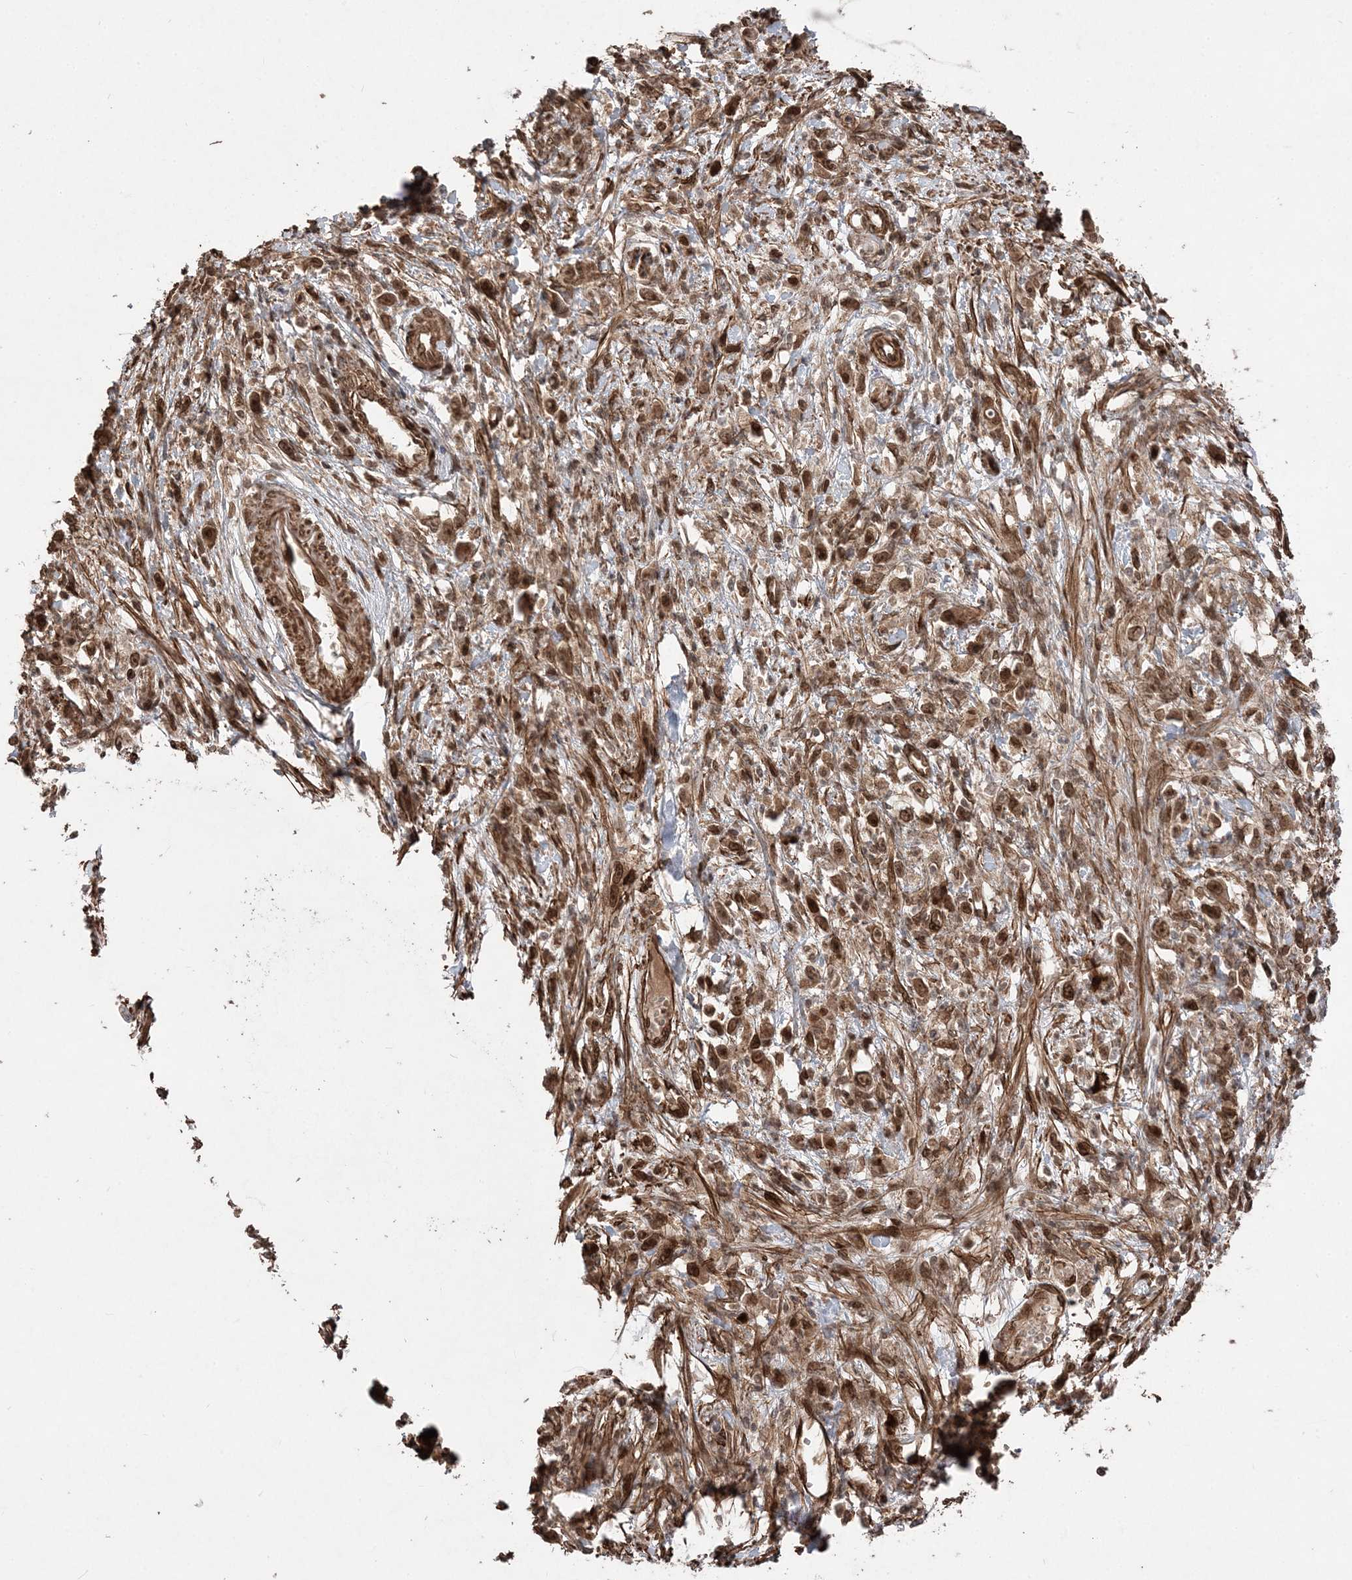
{"staining": {"intensity": "moderate", "quantity": ">75%", "location": "cytoplasmic/membranous,nuclear"}, "tissue": "stomach cancer", "cell_type": "Tumor cells", "image_type": "cancer", "snomed": [{"axis": "morphology", "description": "Adenocarcinoma, NOS"}, {"axis": "topography", "description": "Stomach"}], "caption": "The immunohistochemical stain shows moderate cytoplasmic/membranous and nuclear staining in tumor cells of adenocarcinoma (stomach) tissue.", "gene": "ETAA1", "patient": {"sex": "female", "age": 59}}